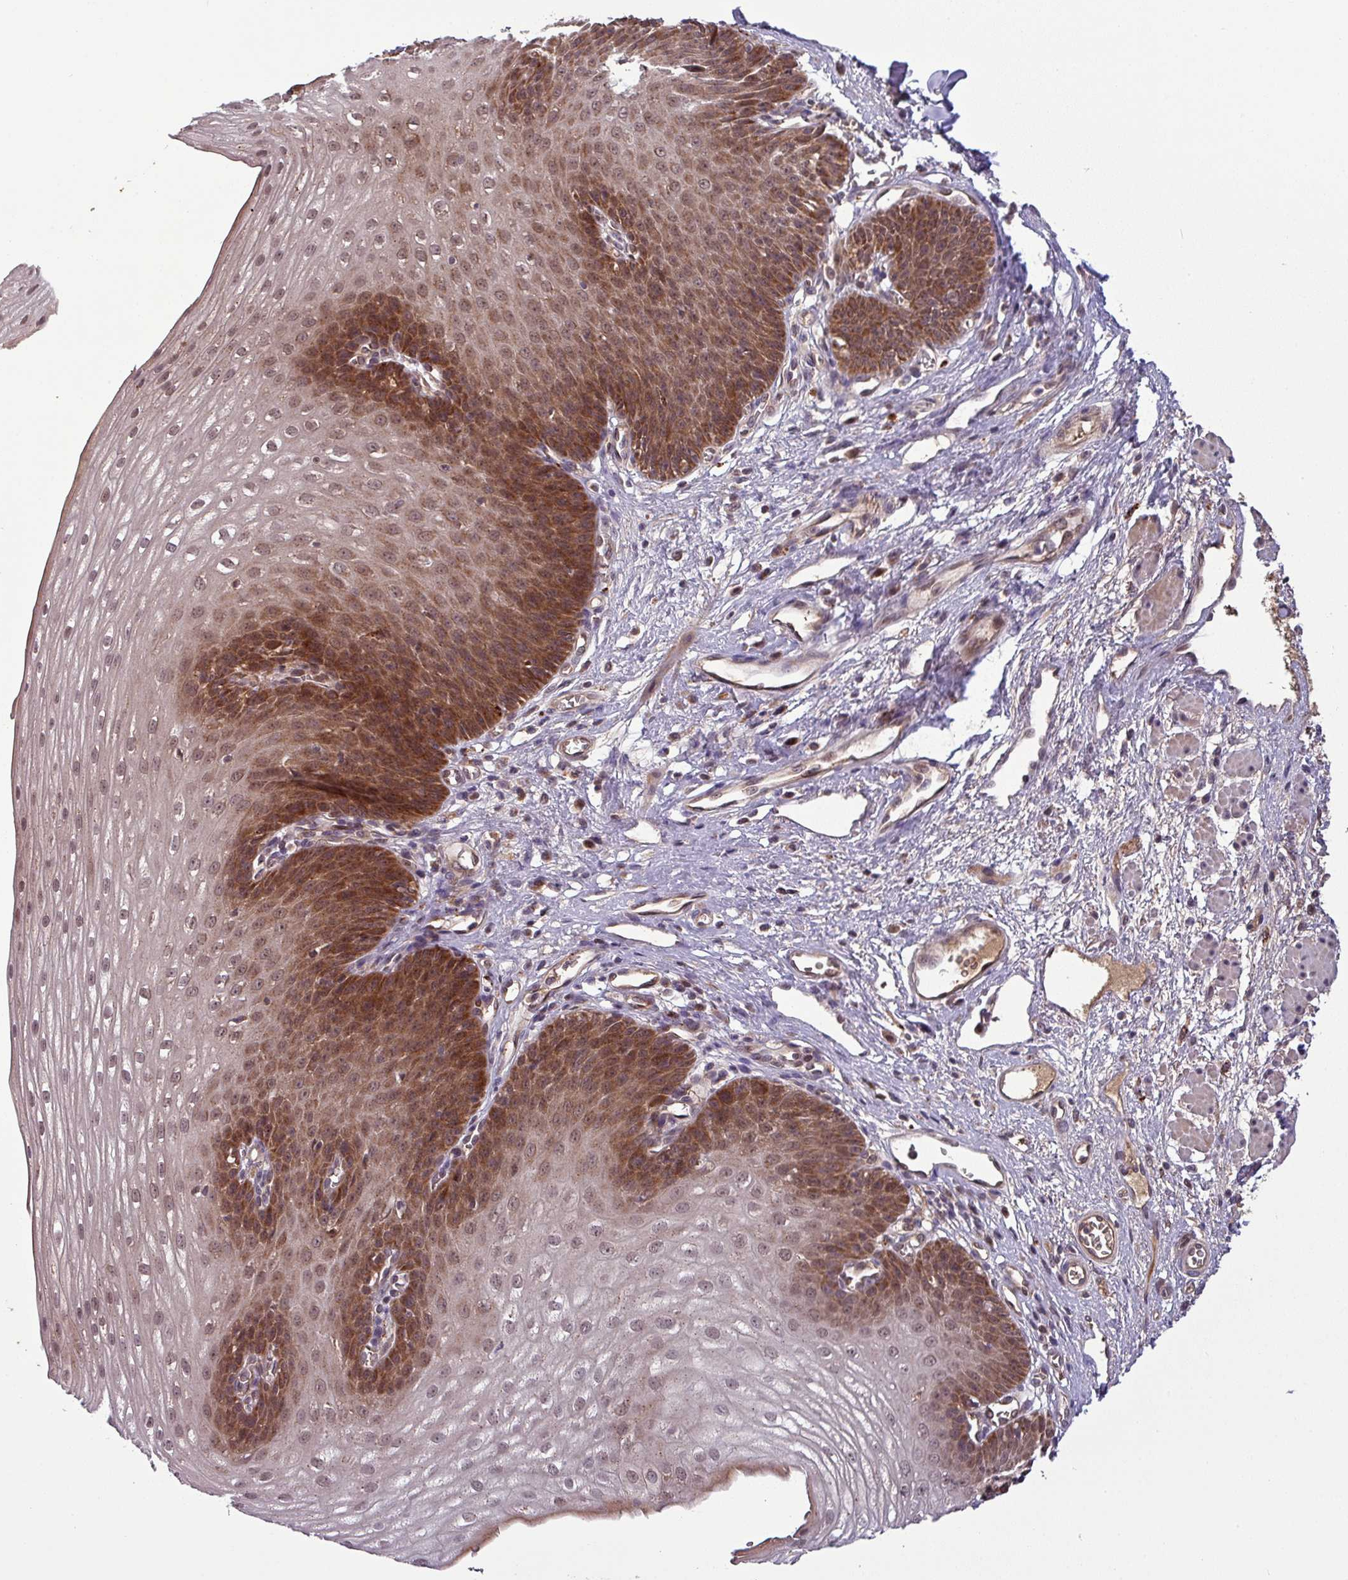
{"staining": {"intensity": "strong", "quantity": ">75%", "location": "cytoplasmic/membranous,nuclear"}, "tissue": "esophagus", "cell_type": "Squamous epithelial cells", "image_type": "normal", "snomed": [{"axis": "morphology", "description": "Normal tissue, NOS"}, {"axis": "topography", "description": "Esophagus"}], "caption": "Immunohistochemical staining of normal esophagus shows >75% levels of strong cytoplasmic/membranous,nuclear protein positivity in about >75% of squamous epithelial cells.", "gene": "PUS1", "patient": {"sex": "male", "age": 71}}